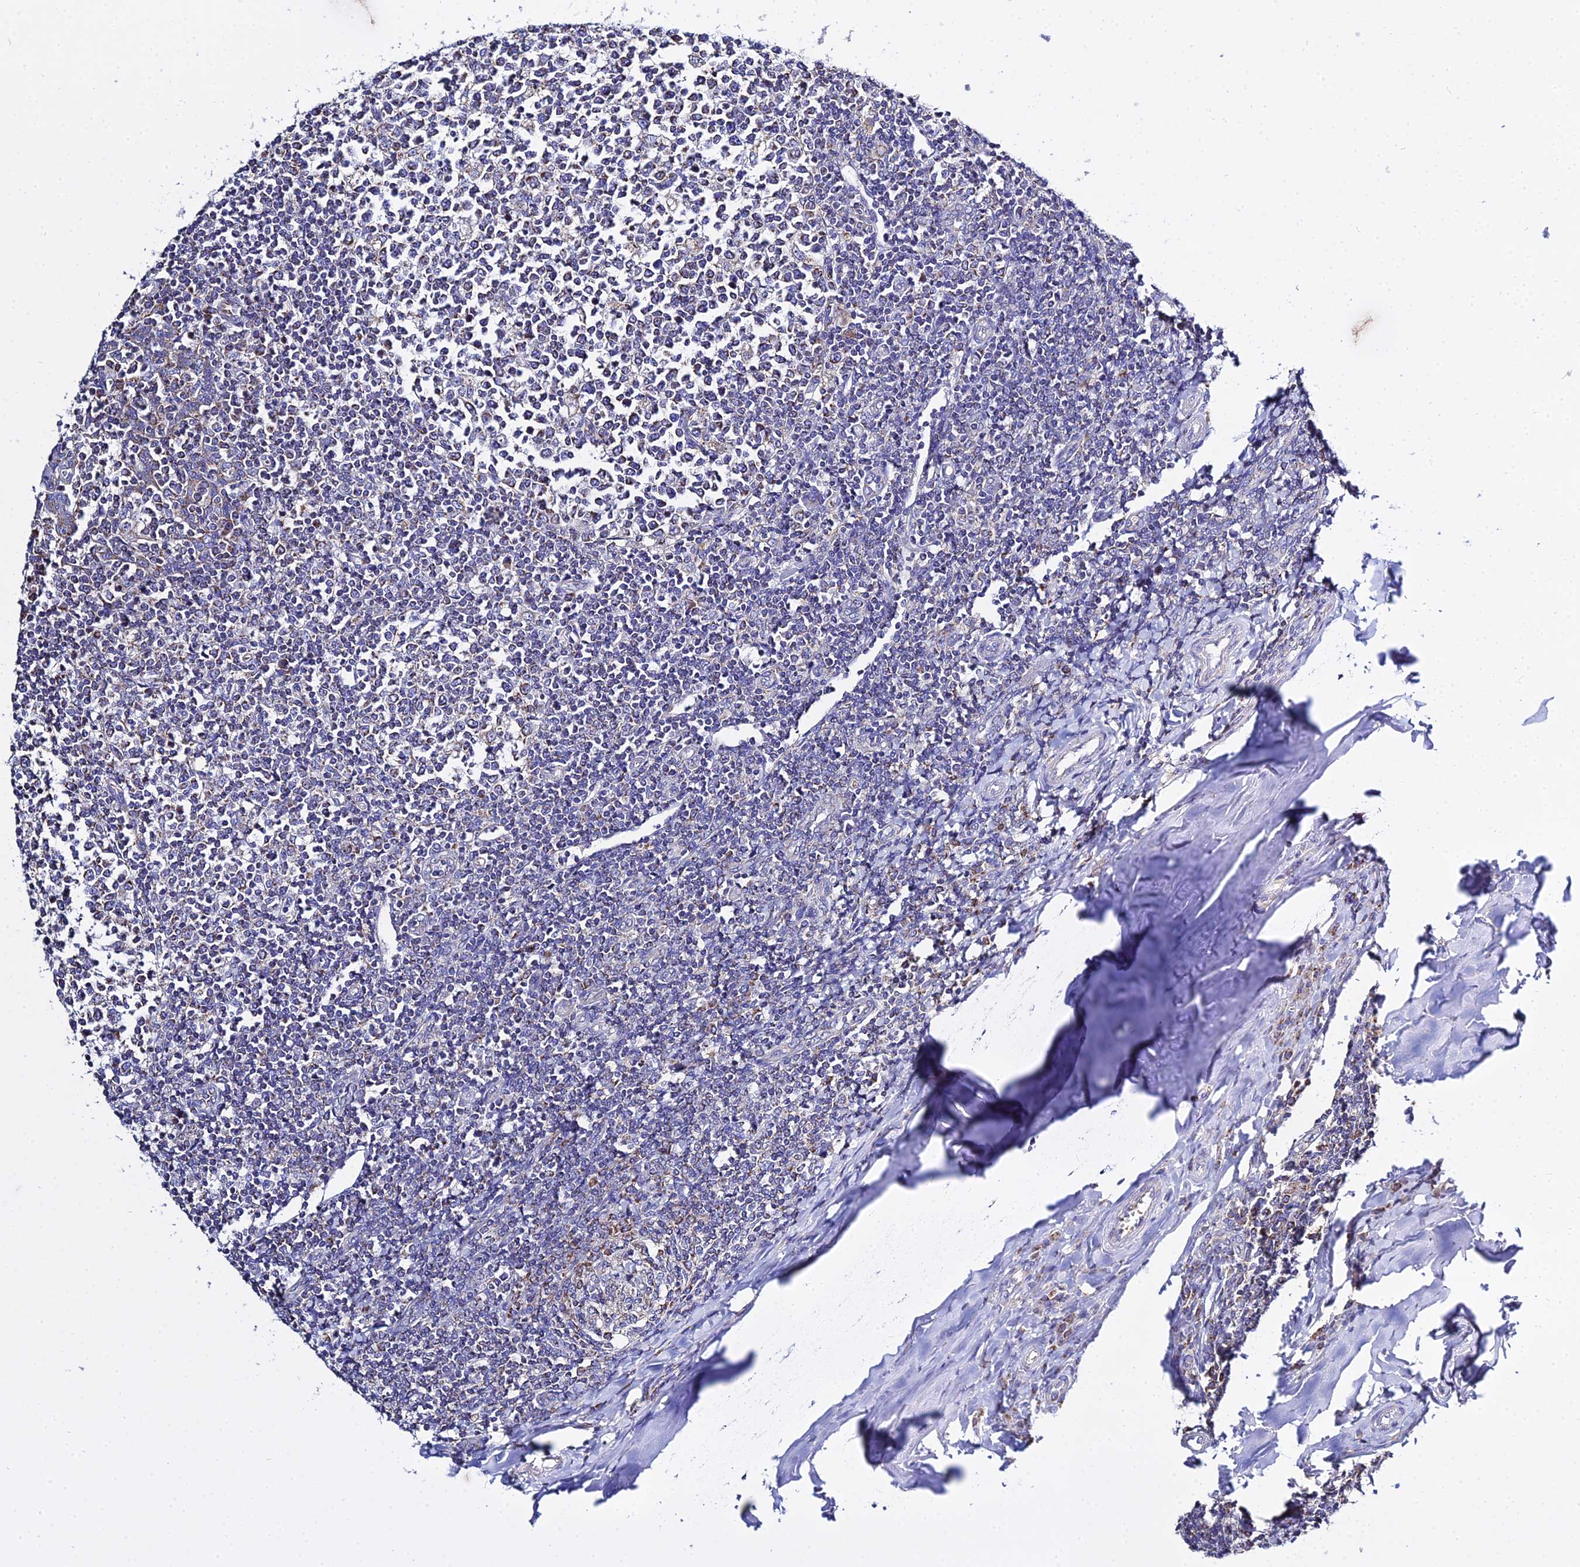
{"staining": {"intensity": "weak", "quantity": "<25%", "location": "cytoplasmic/membranous"}, "tissue": "tonsil", "cell_type": "Germinal center cells", "image_type": "normal", "snomed": [{"axis": "morphology", "description": "Normal tissue, NOS"}, {"axis": "topography", "description": "Tonsil"}], "caption": "Human tonsil stained for a protein using IHC demonstrates no staining in germinal center cells.", "gene": "TYW5", "patient": {"sex": "female", "age": 19}}